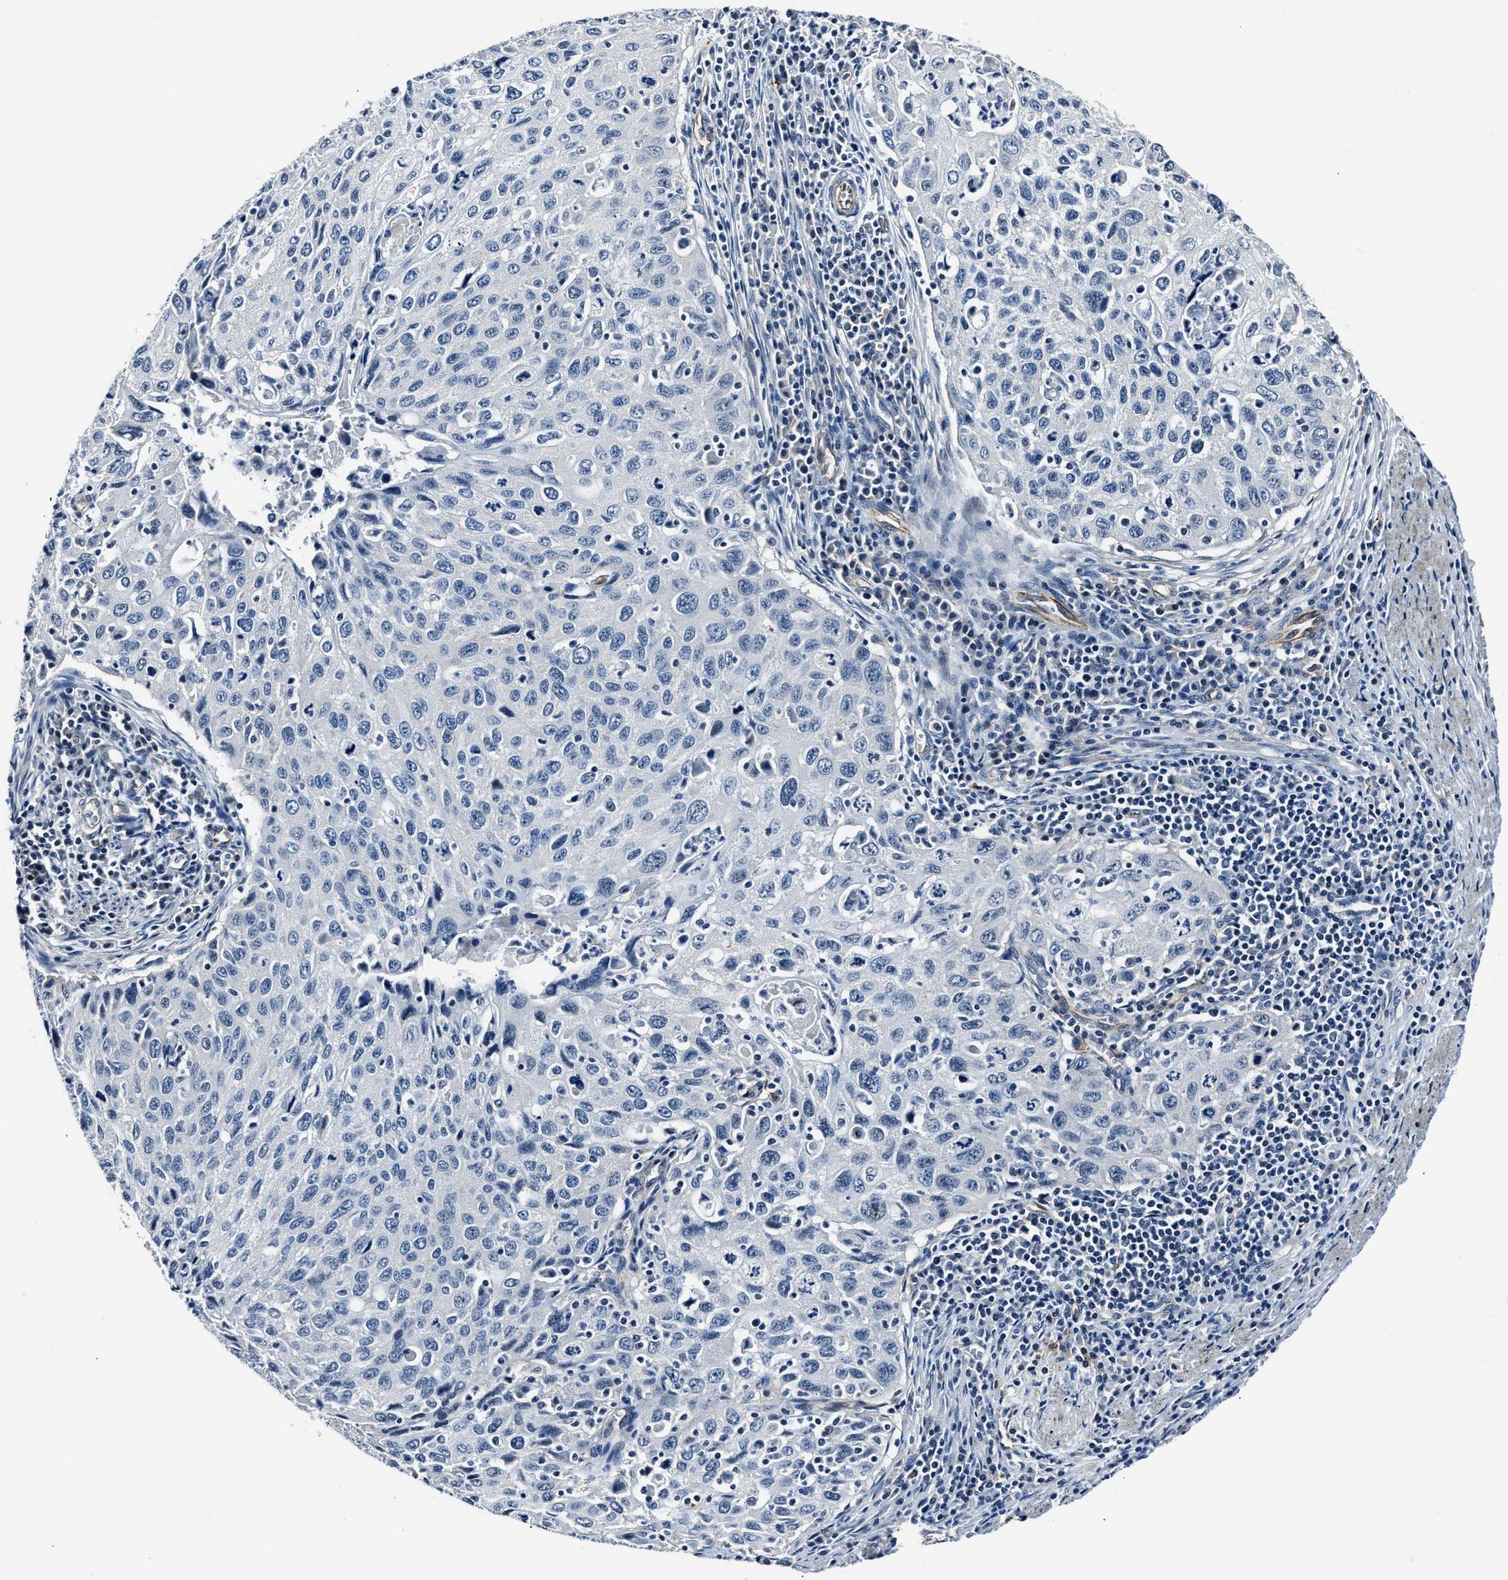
{"staining": {"intensity": "negative", "quantity": "none", "location": "none"}, "tissue": "cervical cancer", "cell_type": "Tumor cells", "image_type": "cancer", "snomed": [{"axis": "morphology", "description": "Squamous cell carcinoma, NOS"}, {"axis": "topography", "description": "Cervix"}], "caption": "This histopathology image is of cervical squamous cell carcinoma stained with immunohistochemistry (IHC) to label a protein in brown with the nuclei are counter-stained blue. There is no staining in tumor cells.", "gene": "MPDZ", "patient": {"sex": "female", "age": 53}}